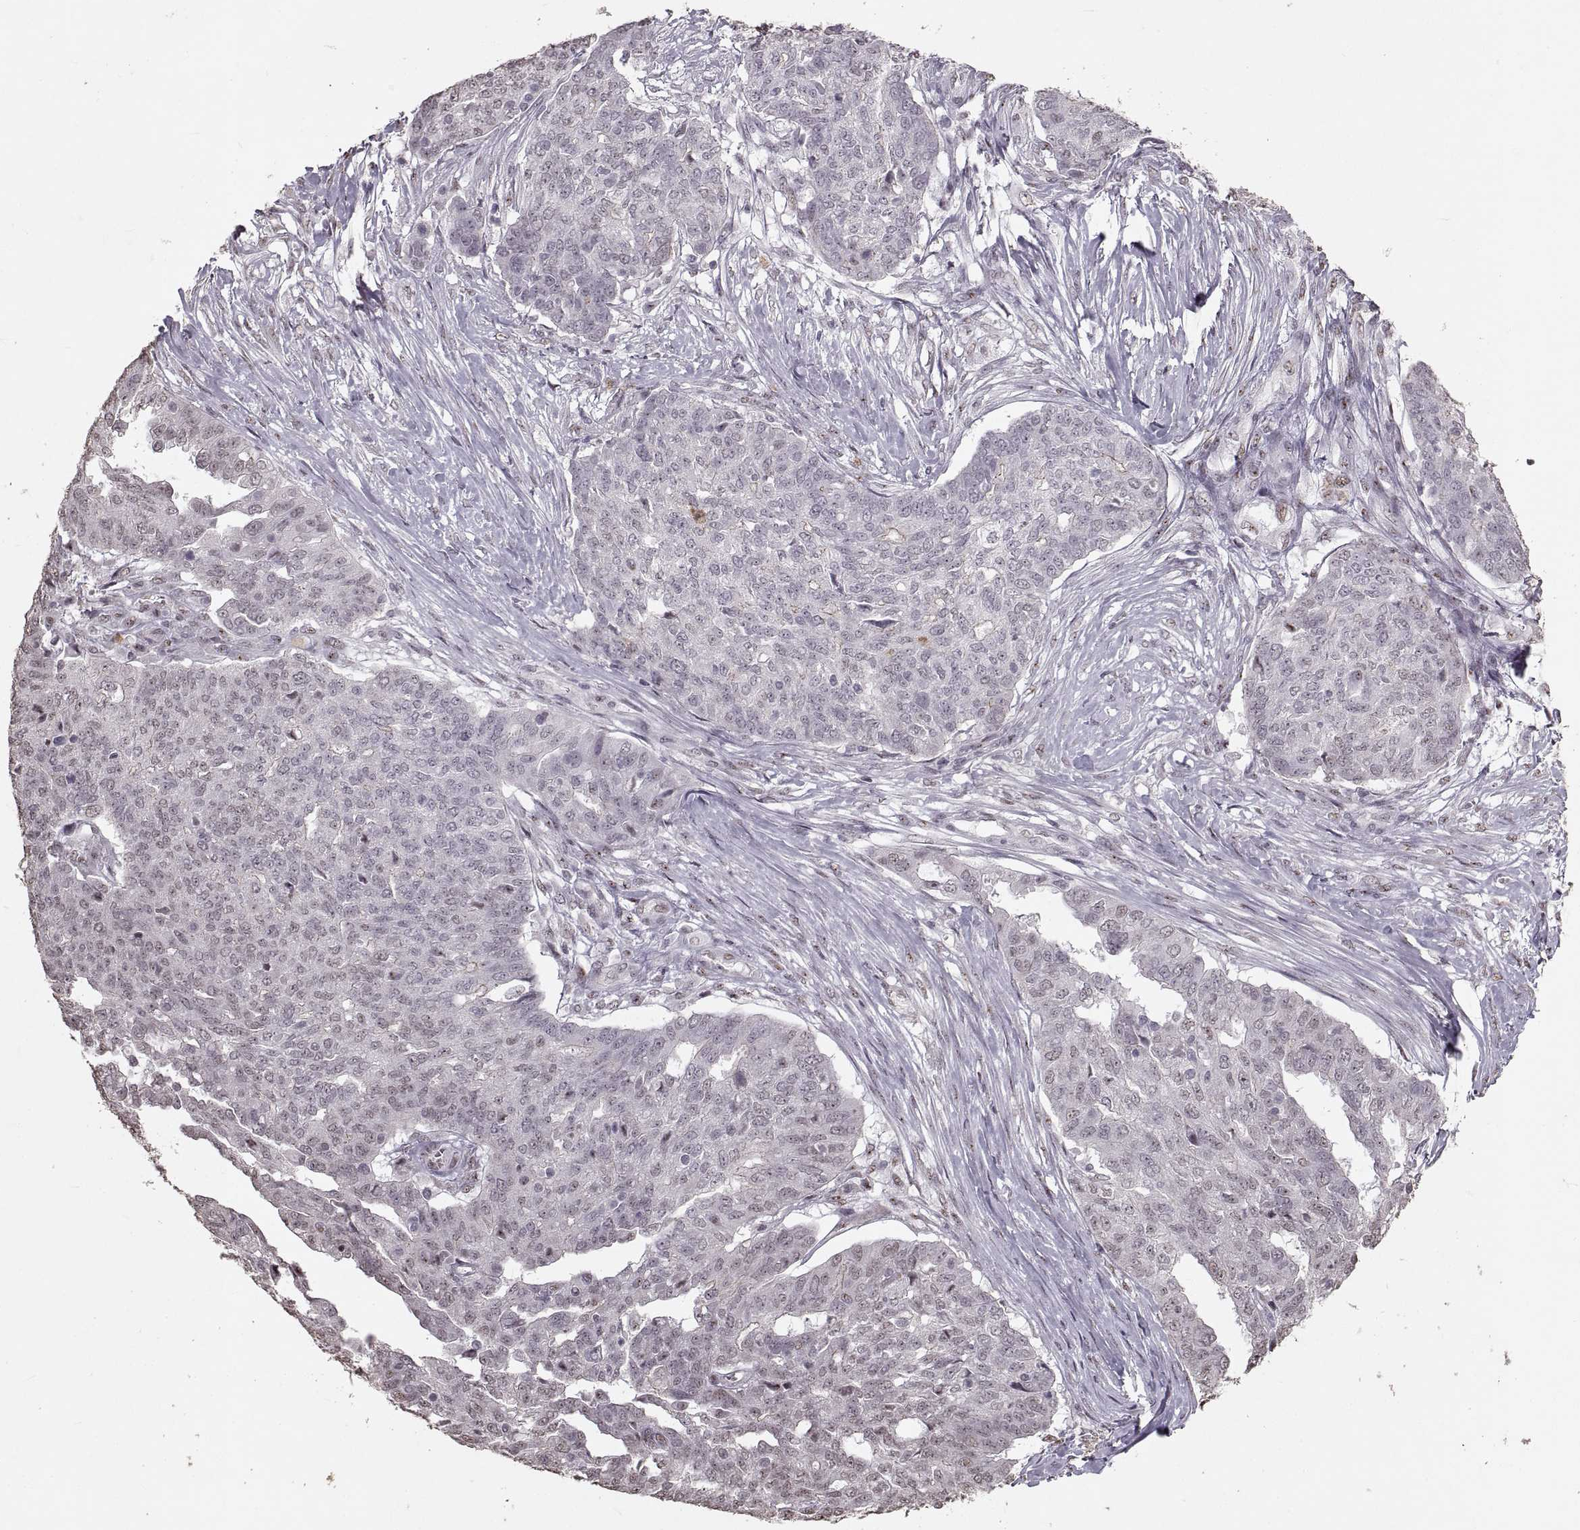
{"staining": {"intensity": "negative", "quantity": "none", "location": "none"}, "tissue": "ovarian cancer", "cell_type": "Tumor cells", "image_type": "cancer", "snomed": [{"axis": "morphology", "description": "Cystadenocarcinoma, serous, NOS"}, {"axis": "topography", "description": "Ovary"}], "caption": "A high-resolution micrograph shows IHC staining of serous cystadenocarcinoma (ovarian), which demonstrates no significant staining in tumor cells. (DAB (3,3'-diaminobenzidine) IHC with hematoxylin counter stain).", "gene": "PALS1", "patient": {"sex": "female", "age": 67}}